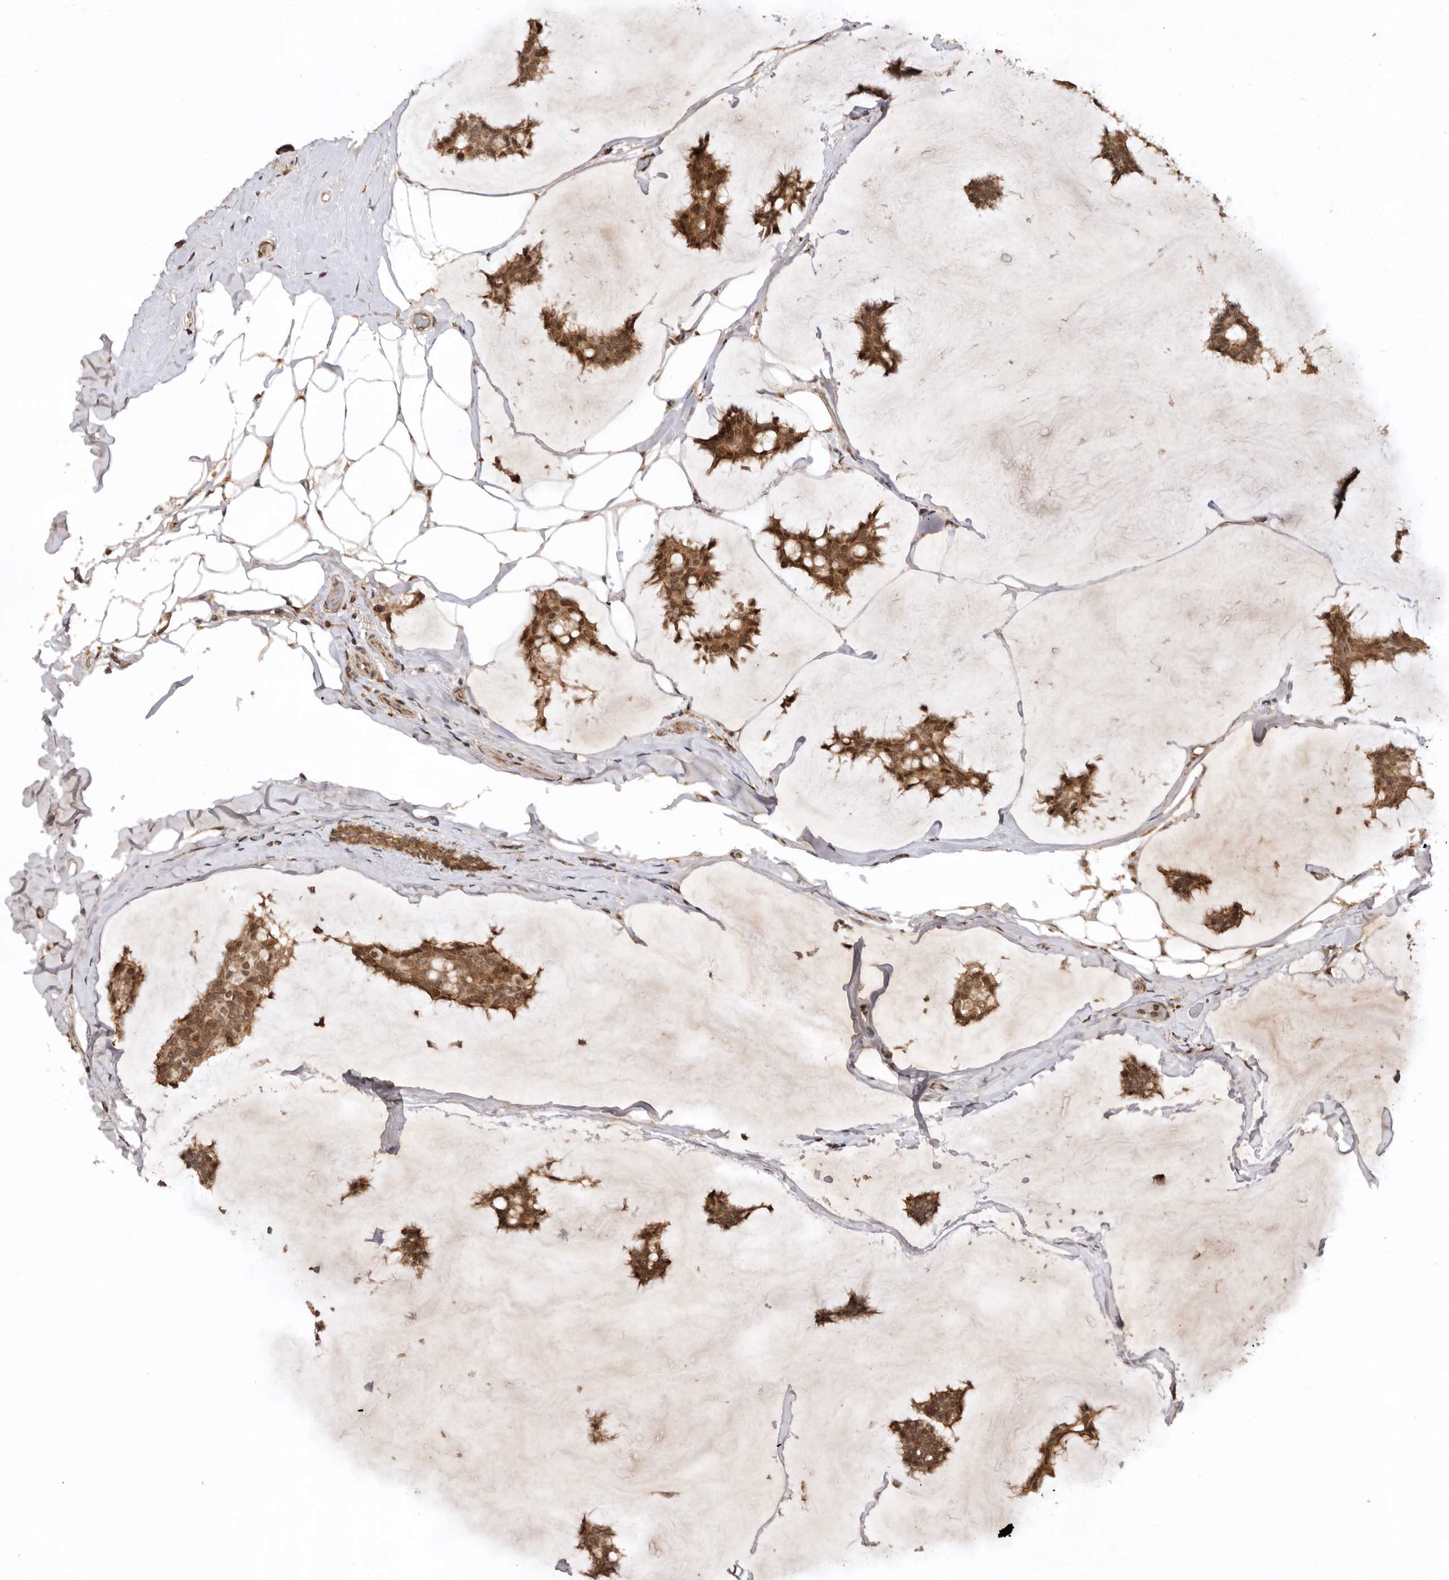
{"staining": {"intensity": "moderate", "quantity": ">75%", "location": "cytoplasmic/membranous,nuclear"}, "tissue": "breast cancer", "cell_type": "Tumor cells", "image_type": "cancer", "snomed": [{"axis": "morphology", "description": "Duct carcinoma"}, {"axis": "topography", "description": "Breast"}], "caption": "Moderate cytoplasmic/membranous and nuclear positivity is appreciated in about >75% of tumor cells in breast cancer (infiltrating ductal carcinoma). (brown staining indicates protein expression, while blue staining denotes nuclei).", "gene": "TARS2", "patient": {"sex": "female", "age": 93}}